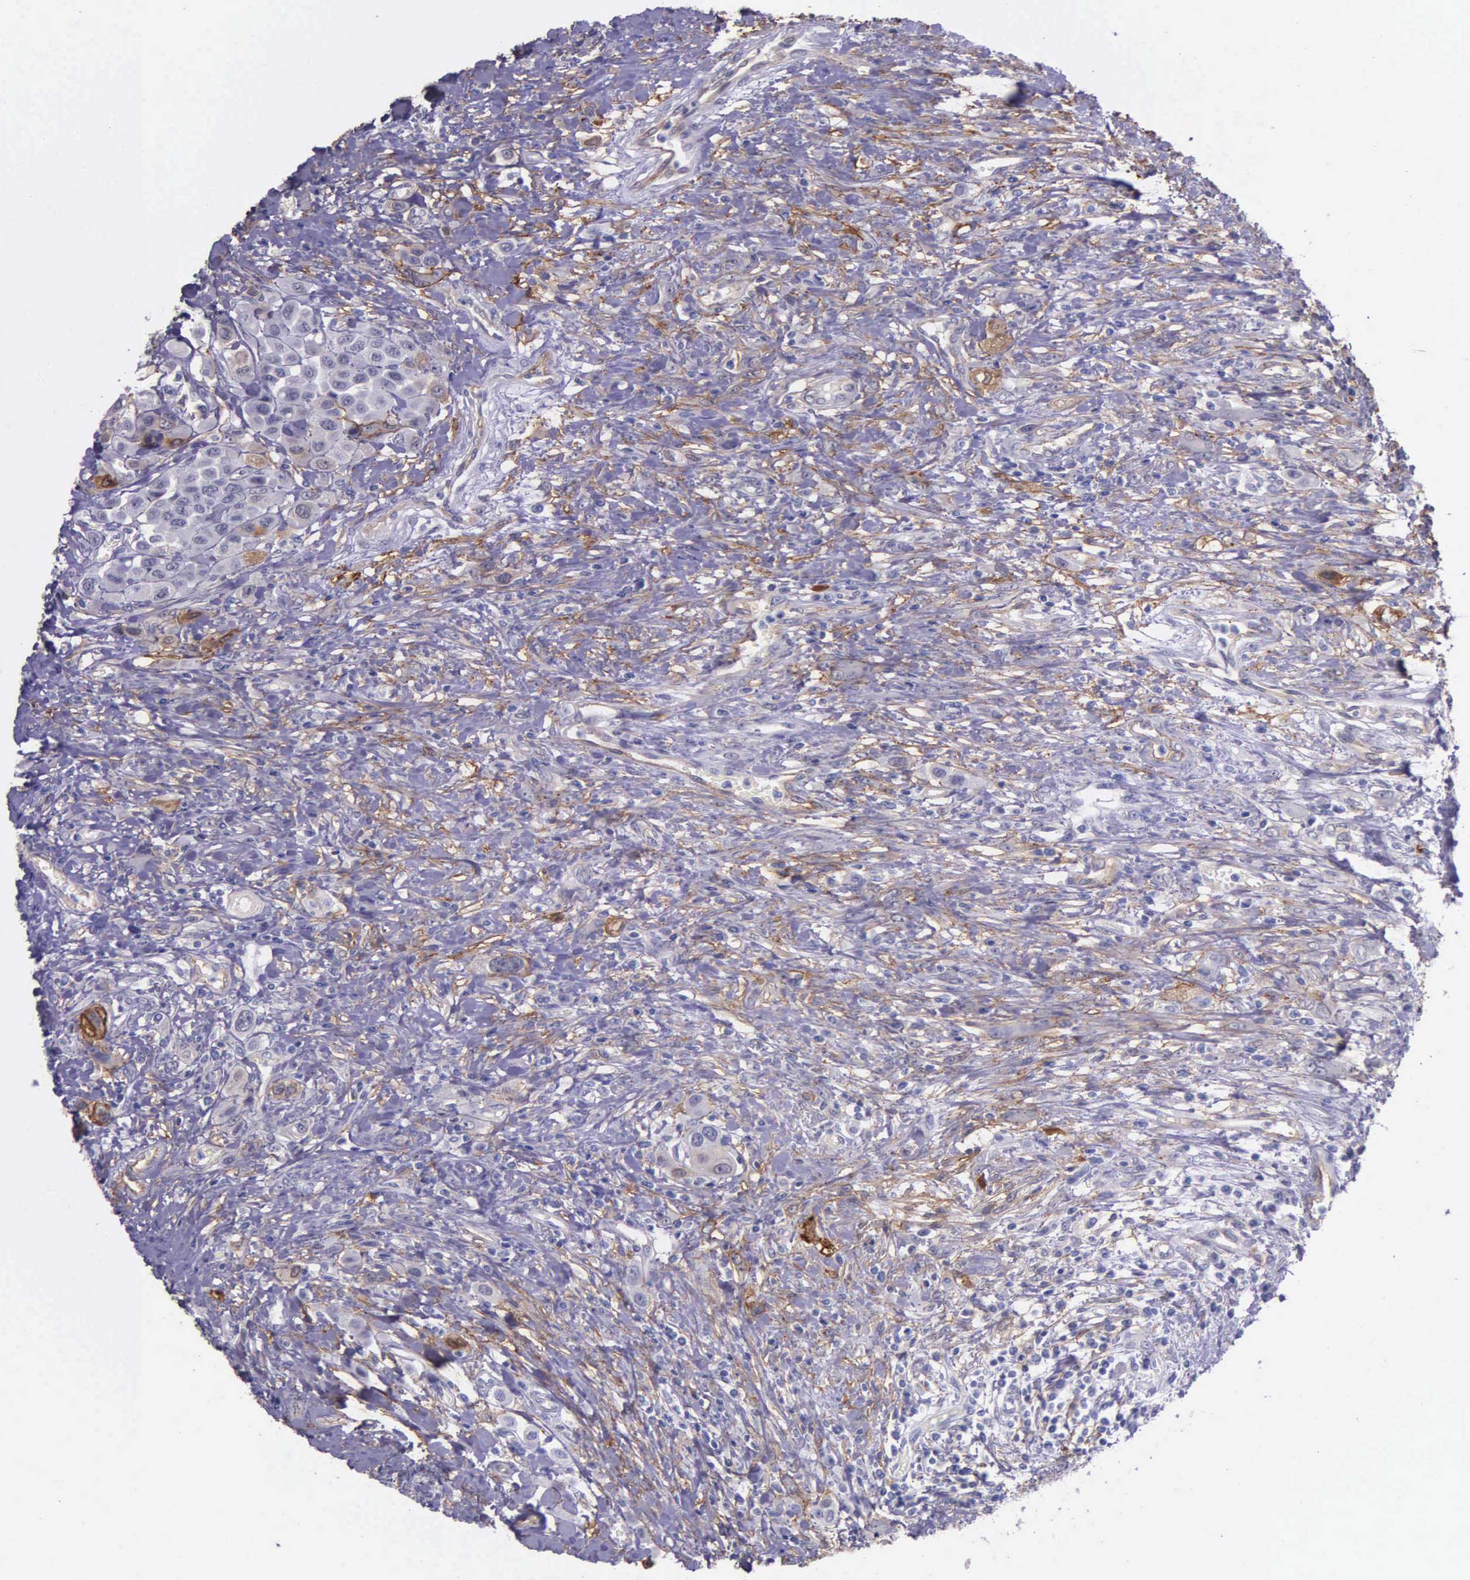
{"staining": {"intensity": "weak", "quantity": "25%-75%", "location": "cytoplasmic/membranous"}, "tissue": "urothelial cancer", "cell_type": "Tumor cells", "image_type": "cancer", "snomed": [{"axis": "morphology", "description": "Urothelial carcinoma, High grade"}, {"axis": "topography", "description": "Urinary bladder"}], "caption": "Immunohistochemistry of human urothelial carcinoma (high-grade) displays low levels of weak cytoplasmic/membranous positivity in about 25%-75% of tumor cells.", "gene": "AHNAK2", "patient": {"sex": "male", "age": 50}}